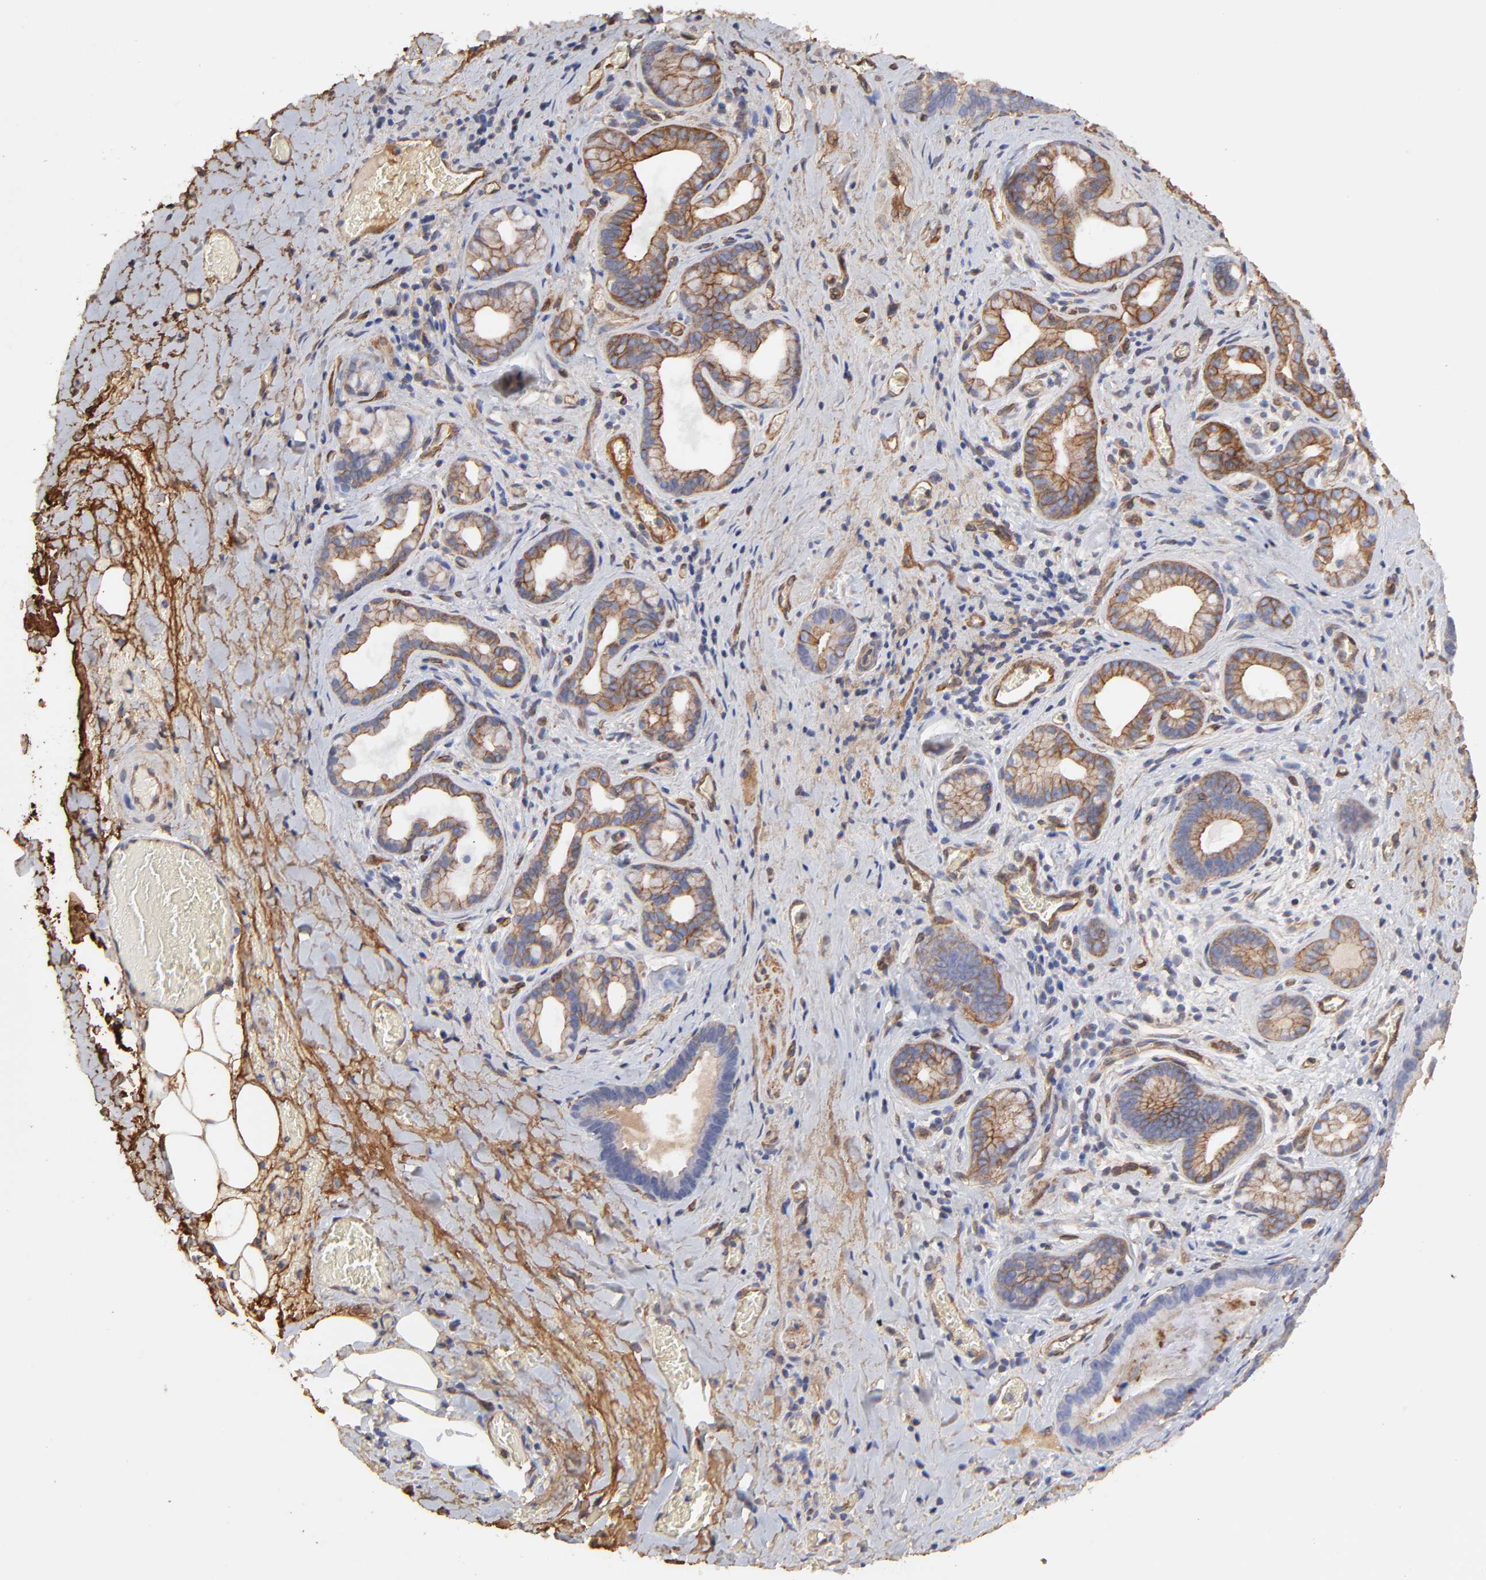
{"staining": {"intensity": "moderate", "quantity": ">75%", "location": "cytoplasmic/membranous"}, "tissue": "liver cancer", "cell_type": "Tumor cells", "image_type": "cancer", "snomed": [{"axis": "morphology", "description": "Cholangiocarcinoma"}, {"axis": "topography", "description": "Liver"}], "caption": "Liver cholangiocarcinoma stained with a protein marker displays moderate staining in tumor cells.", "gene": "LRCH2", "patient": {"sex": "female", "age": 55}}